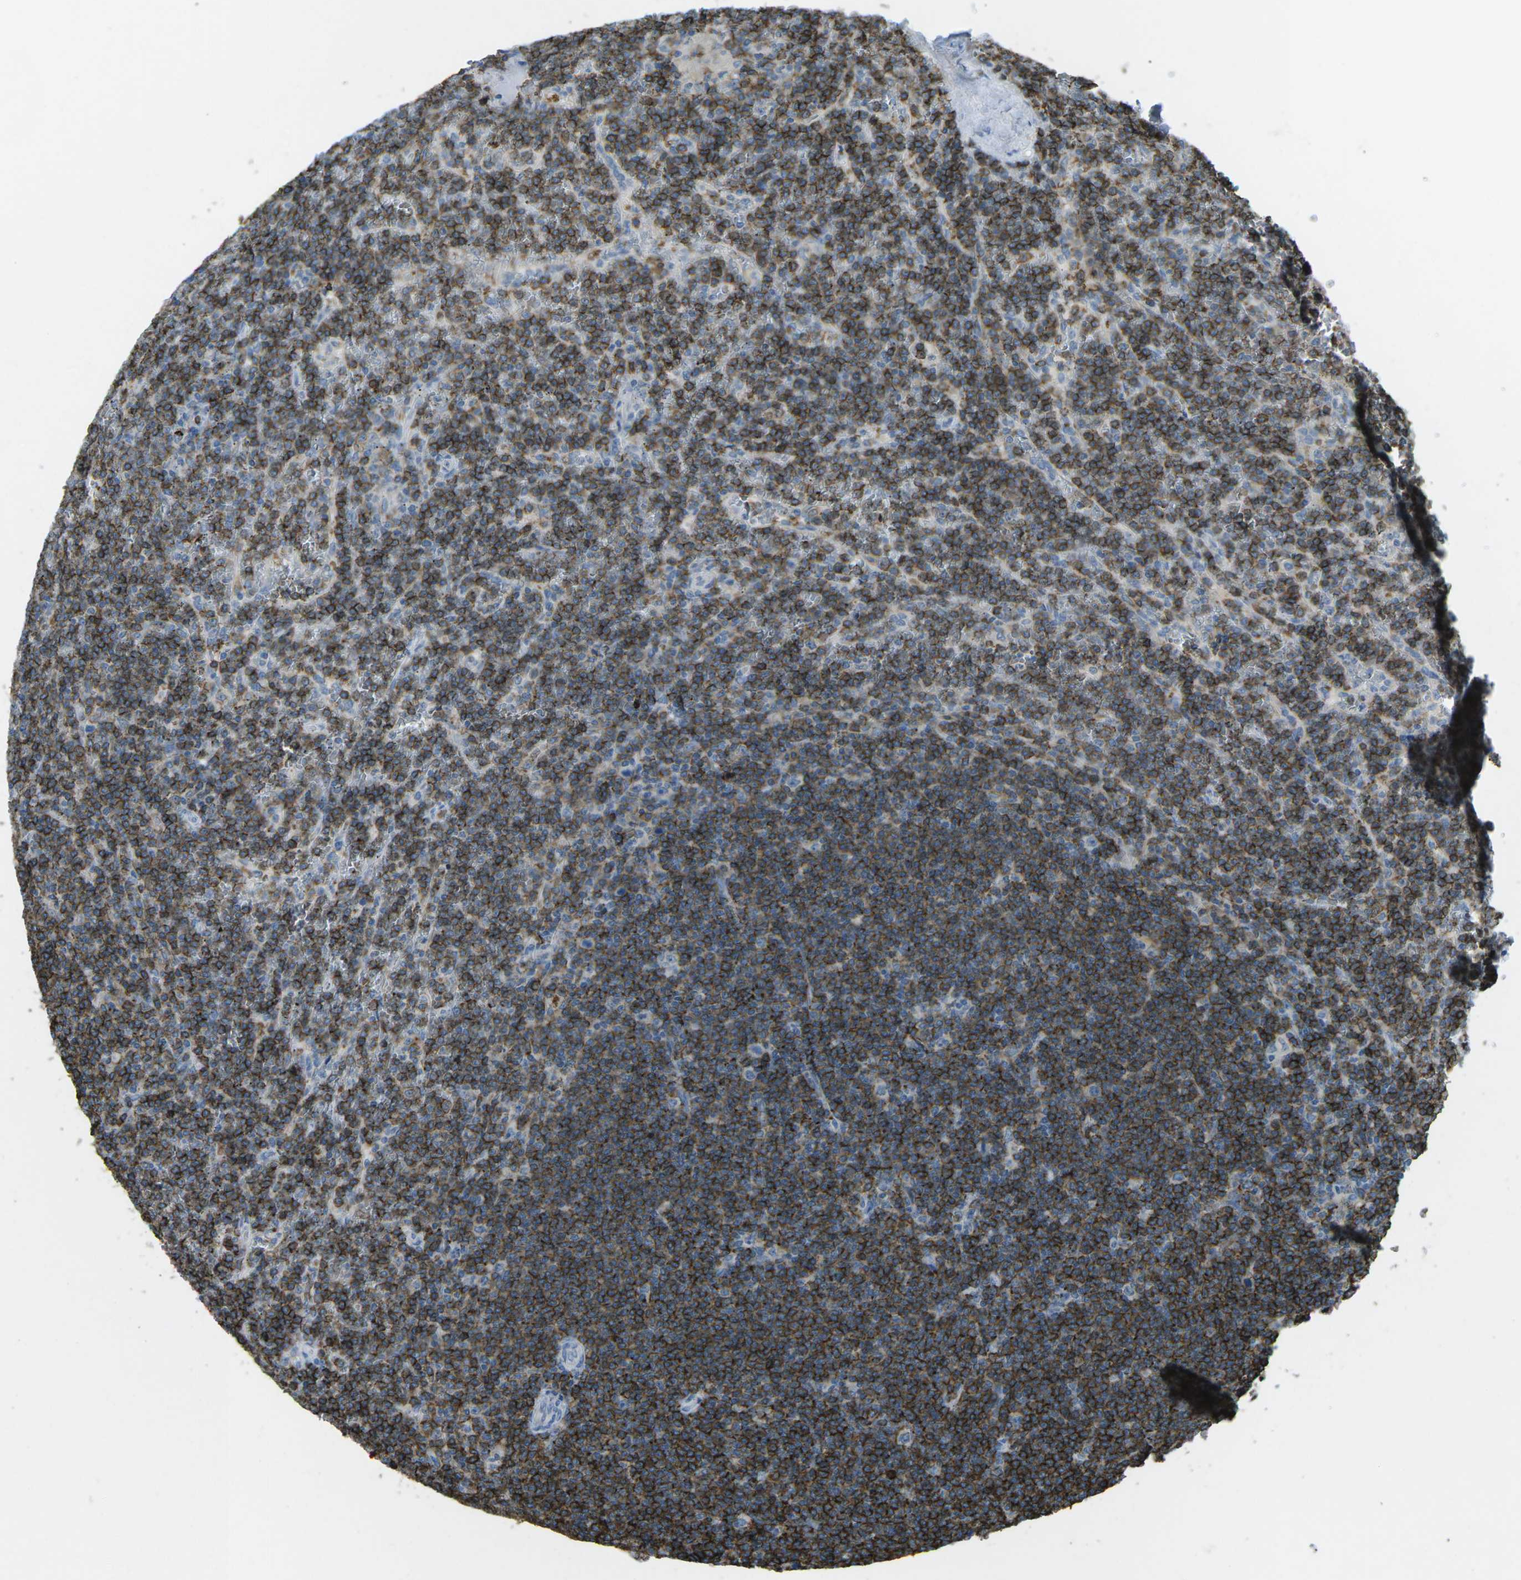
{"staining": {"intensity": "strong", "quantity": ">75%", "location": "cytoplasmic/membranous"}, "tissue": "lymphoma", "cell_type": "Tumor cells", "image_type": "cancer", "snomed": [{"axis": "morphology", "description": "Malignant lymphoma, non-Hodgkin's type, Low grade"}, {"axis": "topography", "description": "Spleen"}], "caption": "Protein analysis of lymphoma tissue demonstrates strong cytoplasmic/membranous staining in about >75% of tumor cells.", "gene": "CD19", "patient": {"sex": "female", "age": 19}}